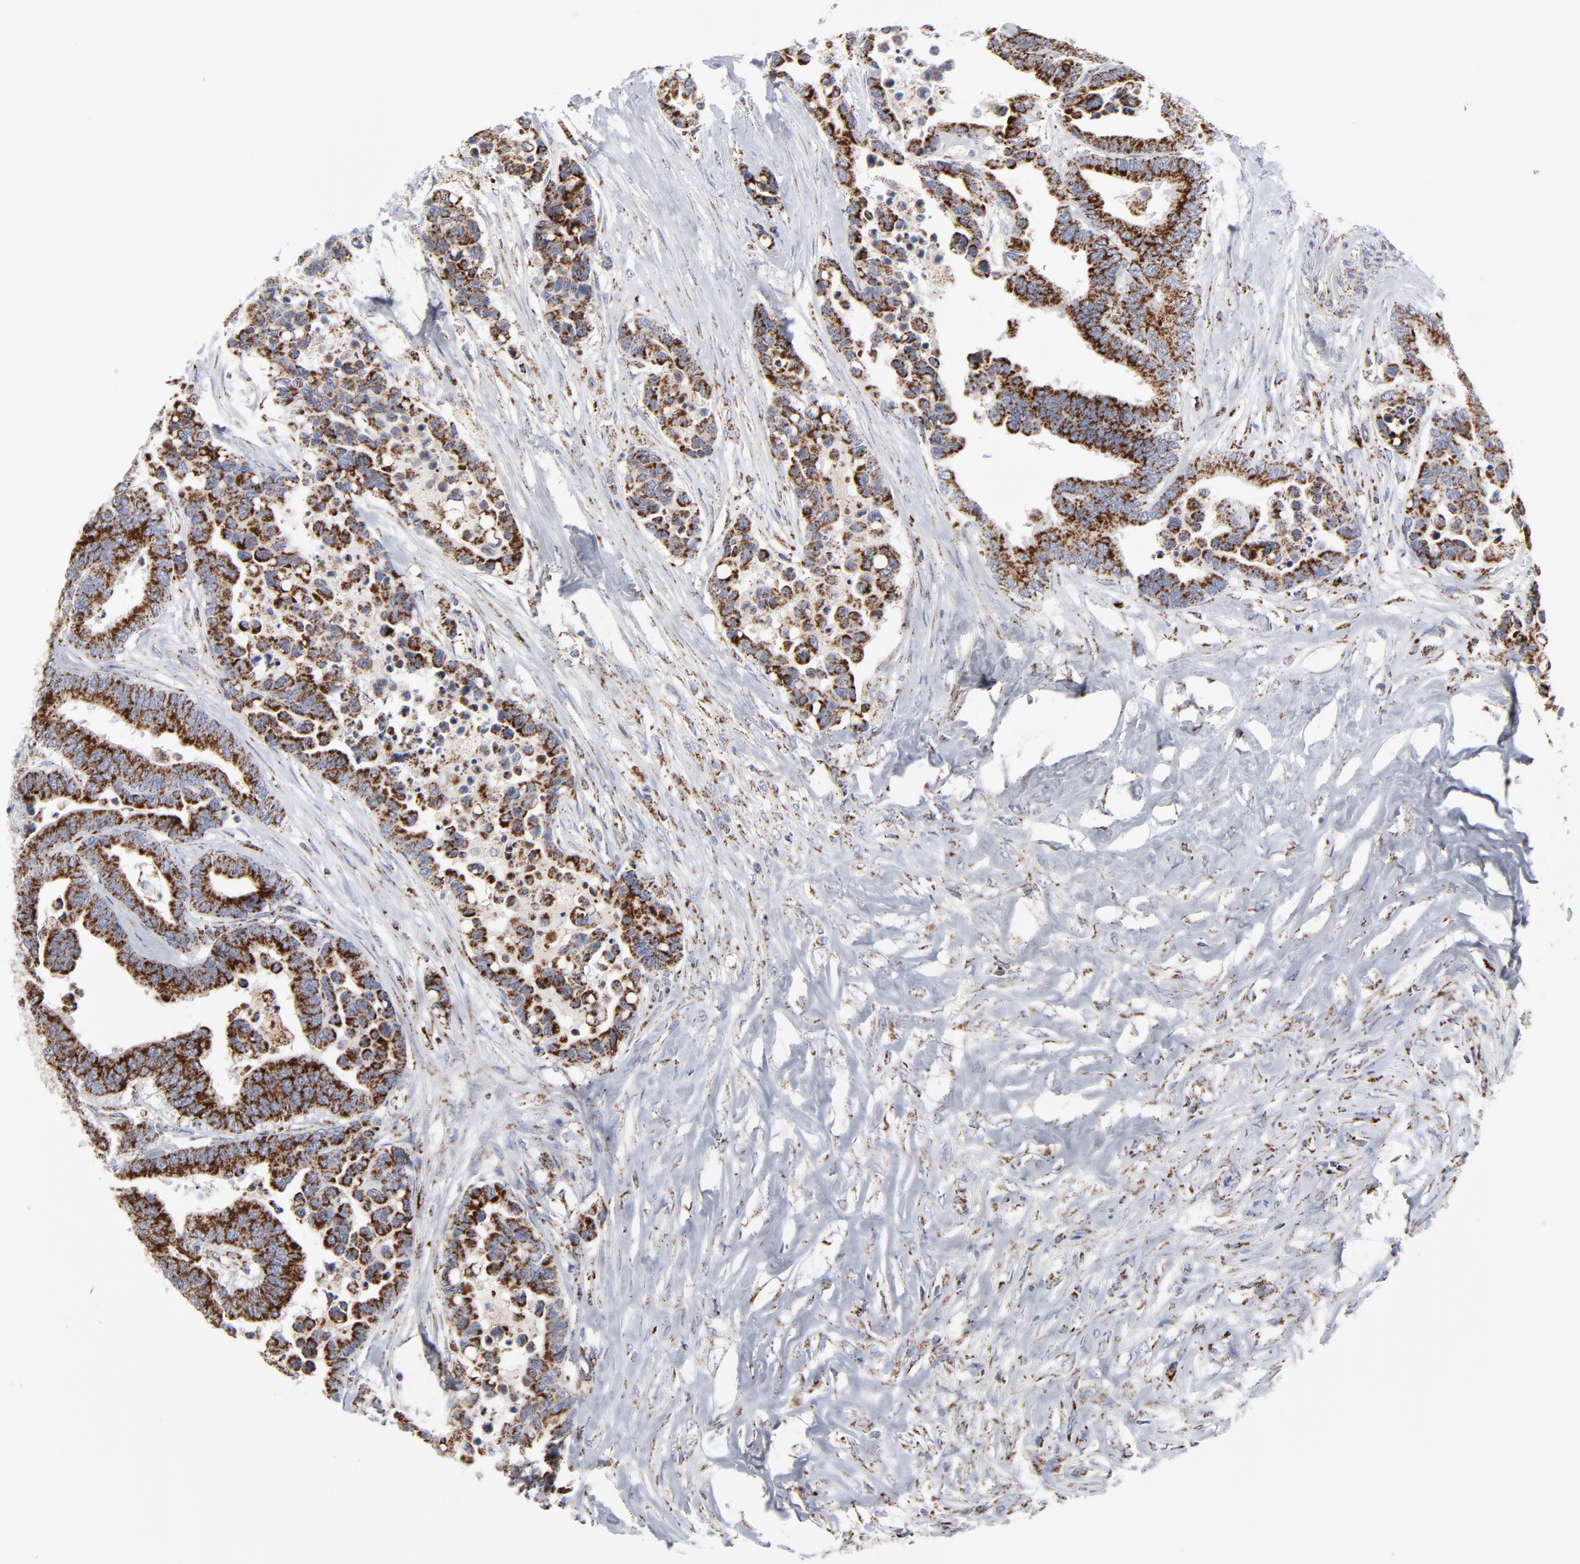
{"staining": {"intensity": "moderate", "quantity": ">75%", "location": "cytoplasmic/membranous"}, "tissue": "colorectal cancer", "cell_type": "Tumor cells", "image_type": "cancer", "snomed": [{"axis": "morphology", "description": "Adenocarcinoma, NOS"}, {"axis": "topography", "description": "Colon"}], "caption": "A high-resolution photomicrograph shows immunohistochemistry (IHC) staining of colorectal cancer, which displays moderate cytoplasmic/membranous staining in about >75% of tumor cells.", "gene": "TXNRD2", "patient": {"sex": "male", "age": 82}}